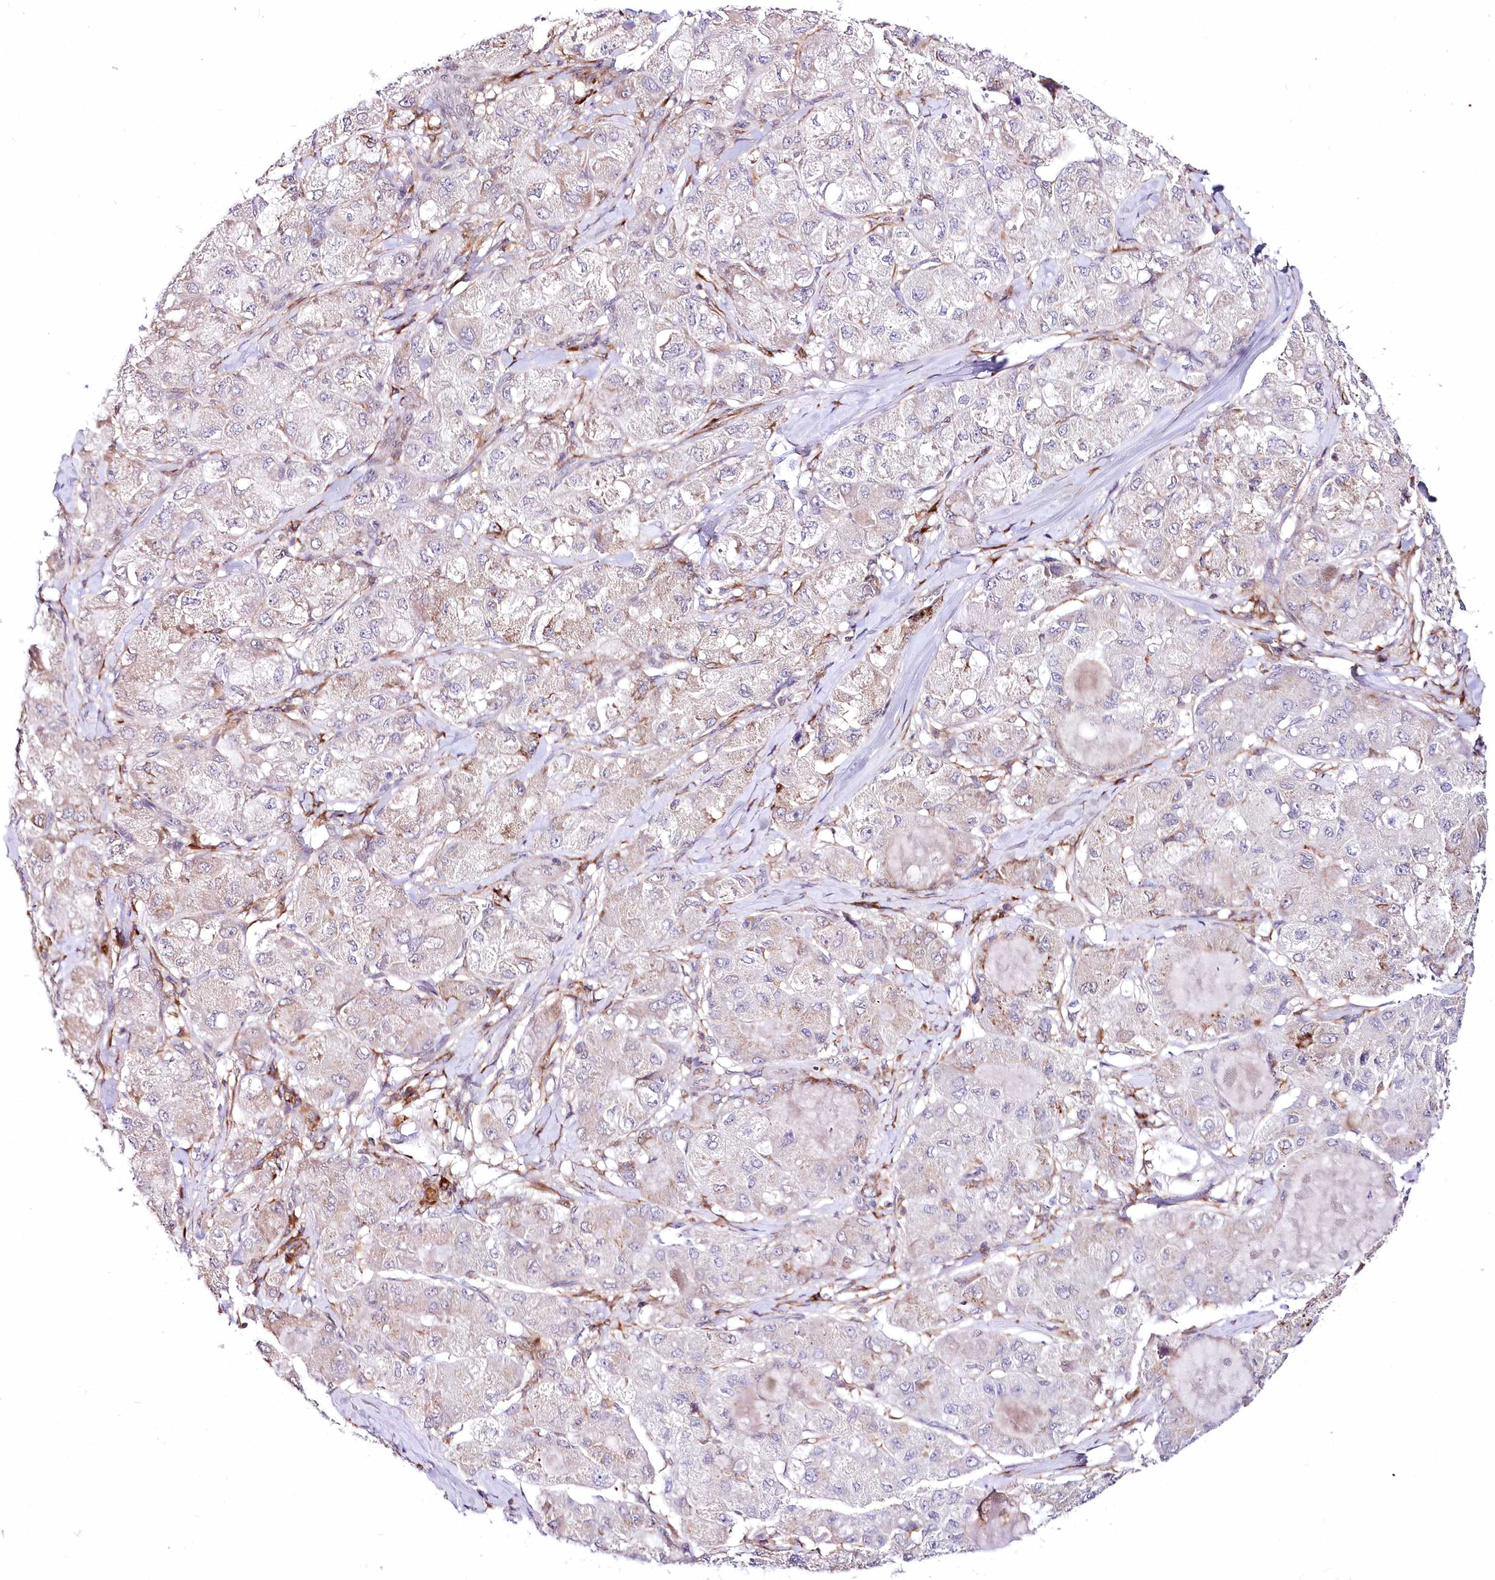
{"staining": {"intensity": "weak", "quantity": "25%-75%", "location": "cytoplasmic/membranous"}, "tissue": "liver cancer", "cell_type": "Tumor cells", "image_type": "cancer", "snomed": [{"axis": "morphology", "description": "Carcinoma, Hepatocellular, NOS"}, {"axis": "topography", "description": "Liver"}], "caption": "Human liver hepatocellular carcinoma stained for a protein (brown) displays weak cytoplasmic/membranous positive positivity in about 25%-75% of tumor cells.", "gene": "LDB1", "patient": {"sex": "male", "age": 80}}